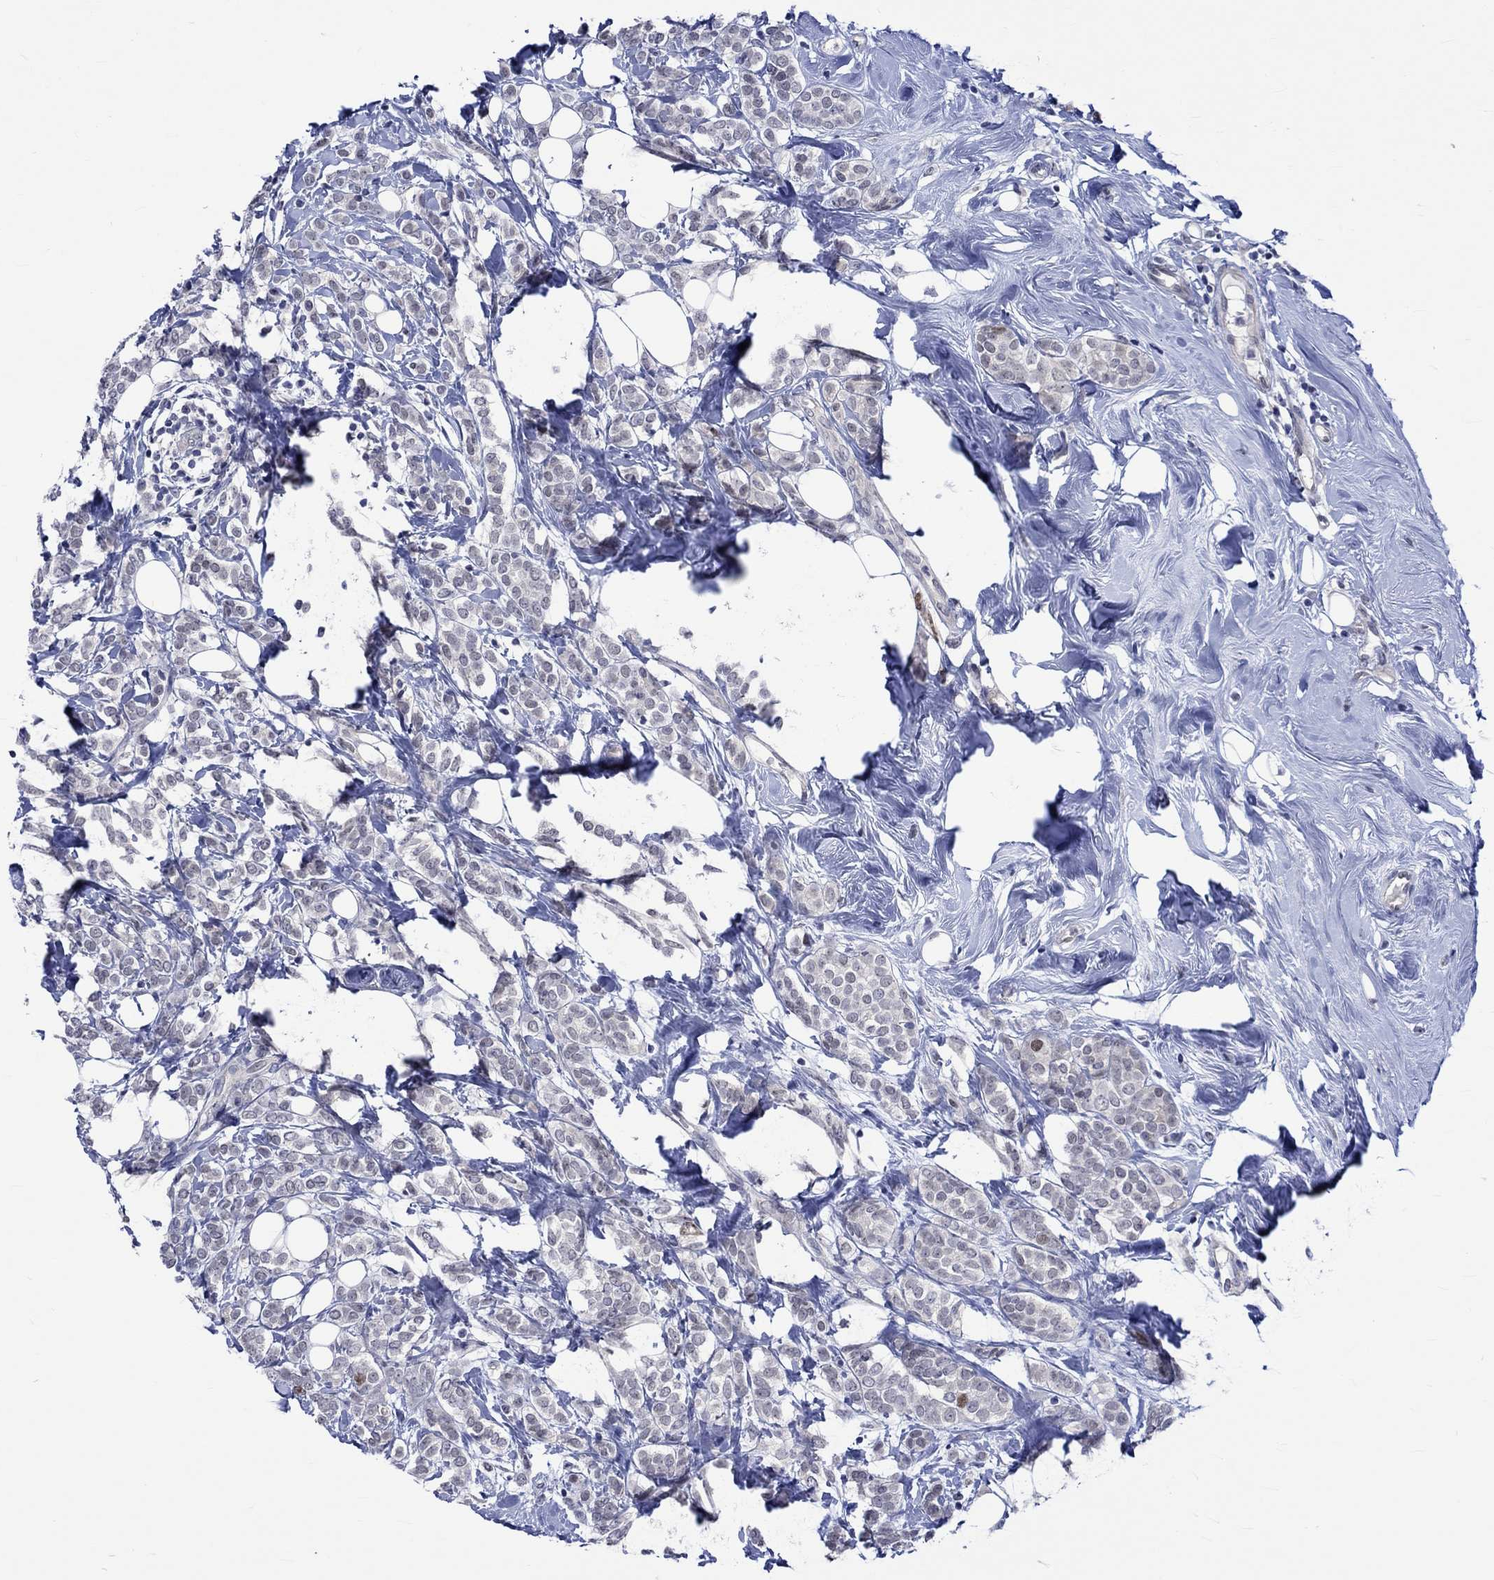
{"staining": {"intensity": "moderate", "quantity": "<25%", "location": "nuclear"}, "tissue": "breast cancer", "cell_type": "Tumor cells", "image_type": "cancer", "snomed": [{"axis": "morphology", "description": "Lobular carcinoma"}, {"axis": "topography", "description": "Breast"}], "caption": "Tumor cells demonstrate low levels of moderate nuclear expression in approximately <25% of cells in lobular carcinoma (breast).", "gene": "E2F8", "patient": {"sex": "female", "age": 49}}